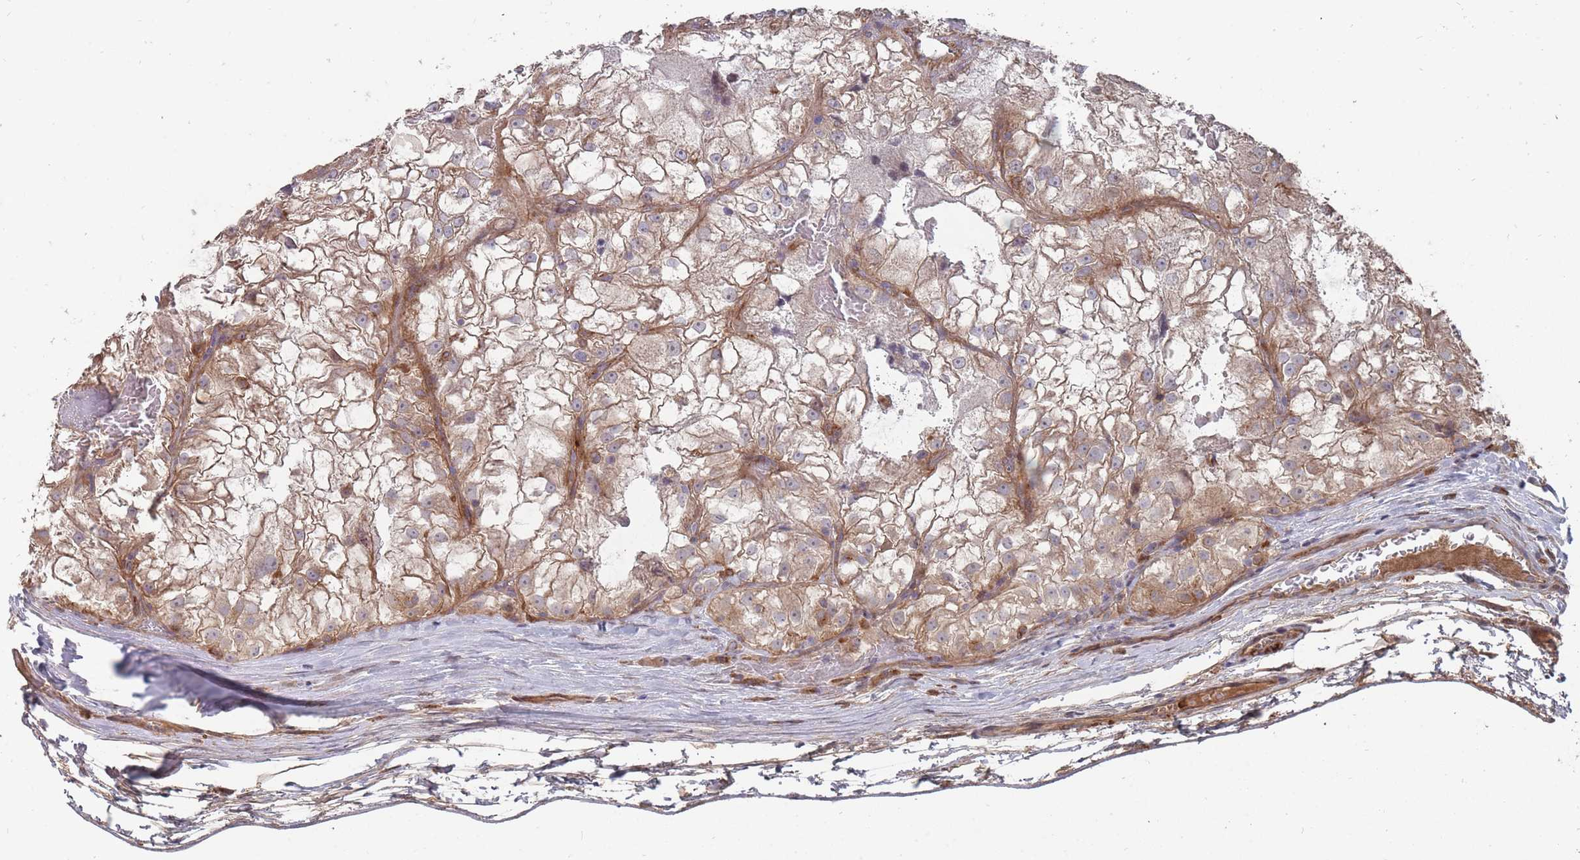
{"staining": {"intensity": "weak", "quantity": ">75%", "location": "cytoplasmic/membranous"}, "tissue": "renal cancer", "cell_type": "Tumor cells", "image_type": "cancer", "snomed": [{"axis": "morphology", "description": "Adenocarcinoma, NOS"}, {"axis": "topography", "description": "Kidney"}], "caption": "Immunohistochemistry (IHC) of renal cancer displays low levels of weak cytoplasmic/membranous positivity in about >75% of tumor cells.", "gene": "THSD7B", "patient": {"sex": "female", "age": 72}}